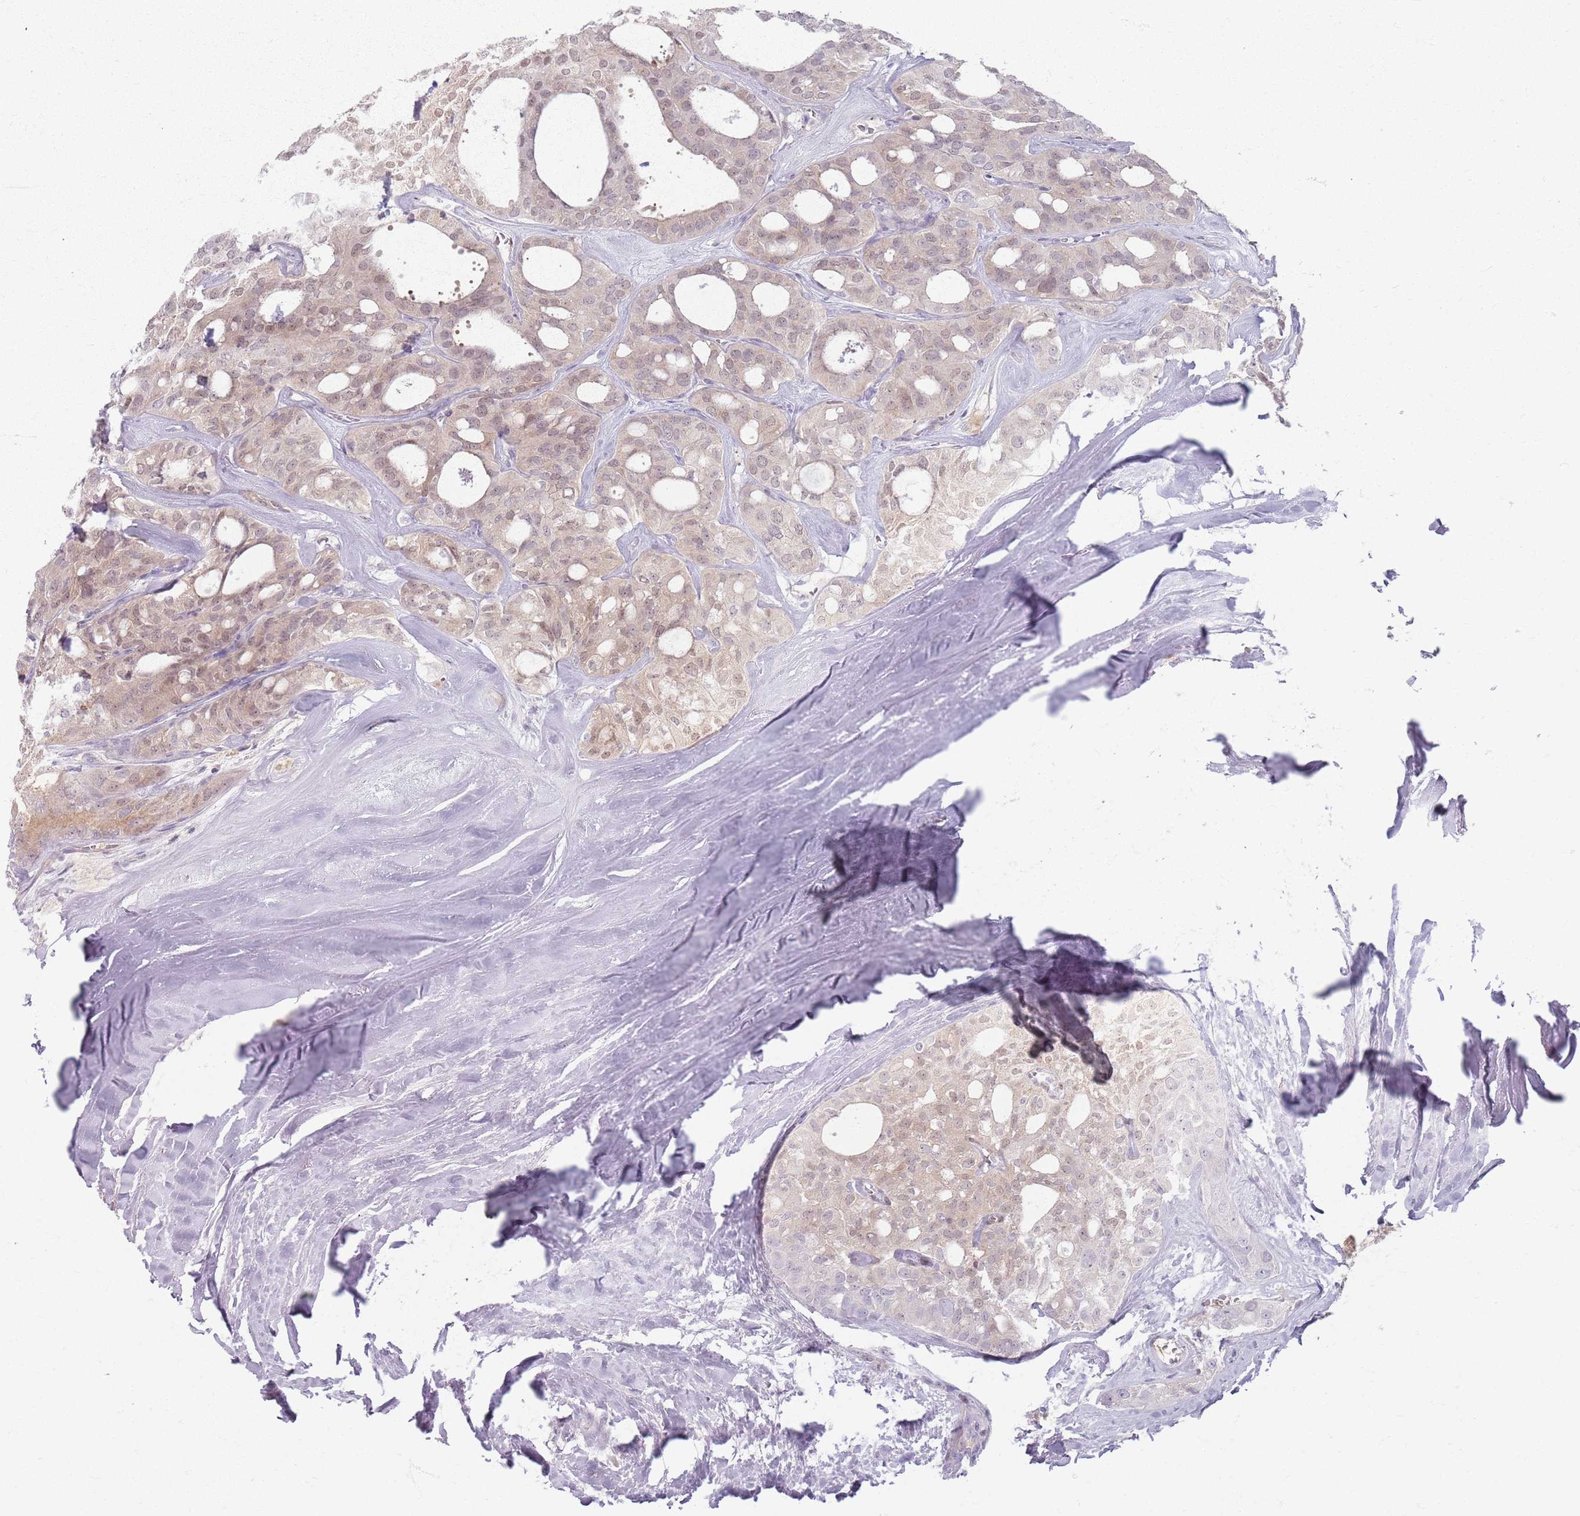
{"staining": {"intensity": "weak", "quantity": "25%-75%", "location": "cytoplasmic/membranous,nuclear"}, "tissue": "thyroid cancer", "cell_type": "Tumor cells", "image_type": "cancer", "snomed": [{"axis": "morphology", "description": "Follicular adenoma carcinoma, NOS"}, {"axis": "topography", "description": "Thyroid gland"}], "caption": "A brown stain highlights weak cytoplasmic/membranous and nuclear positivity of a protein in thyroid cancer (follicular adenoma carcinoma) tumor cells.", "gene": "CRIPT", "patient": {"sex": "male", "age": 75}}